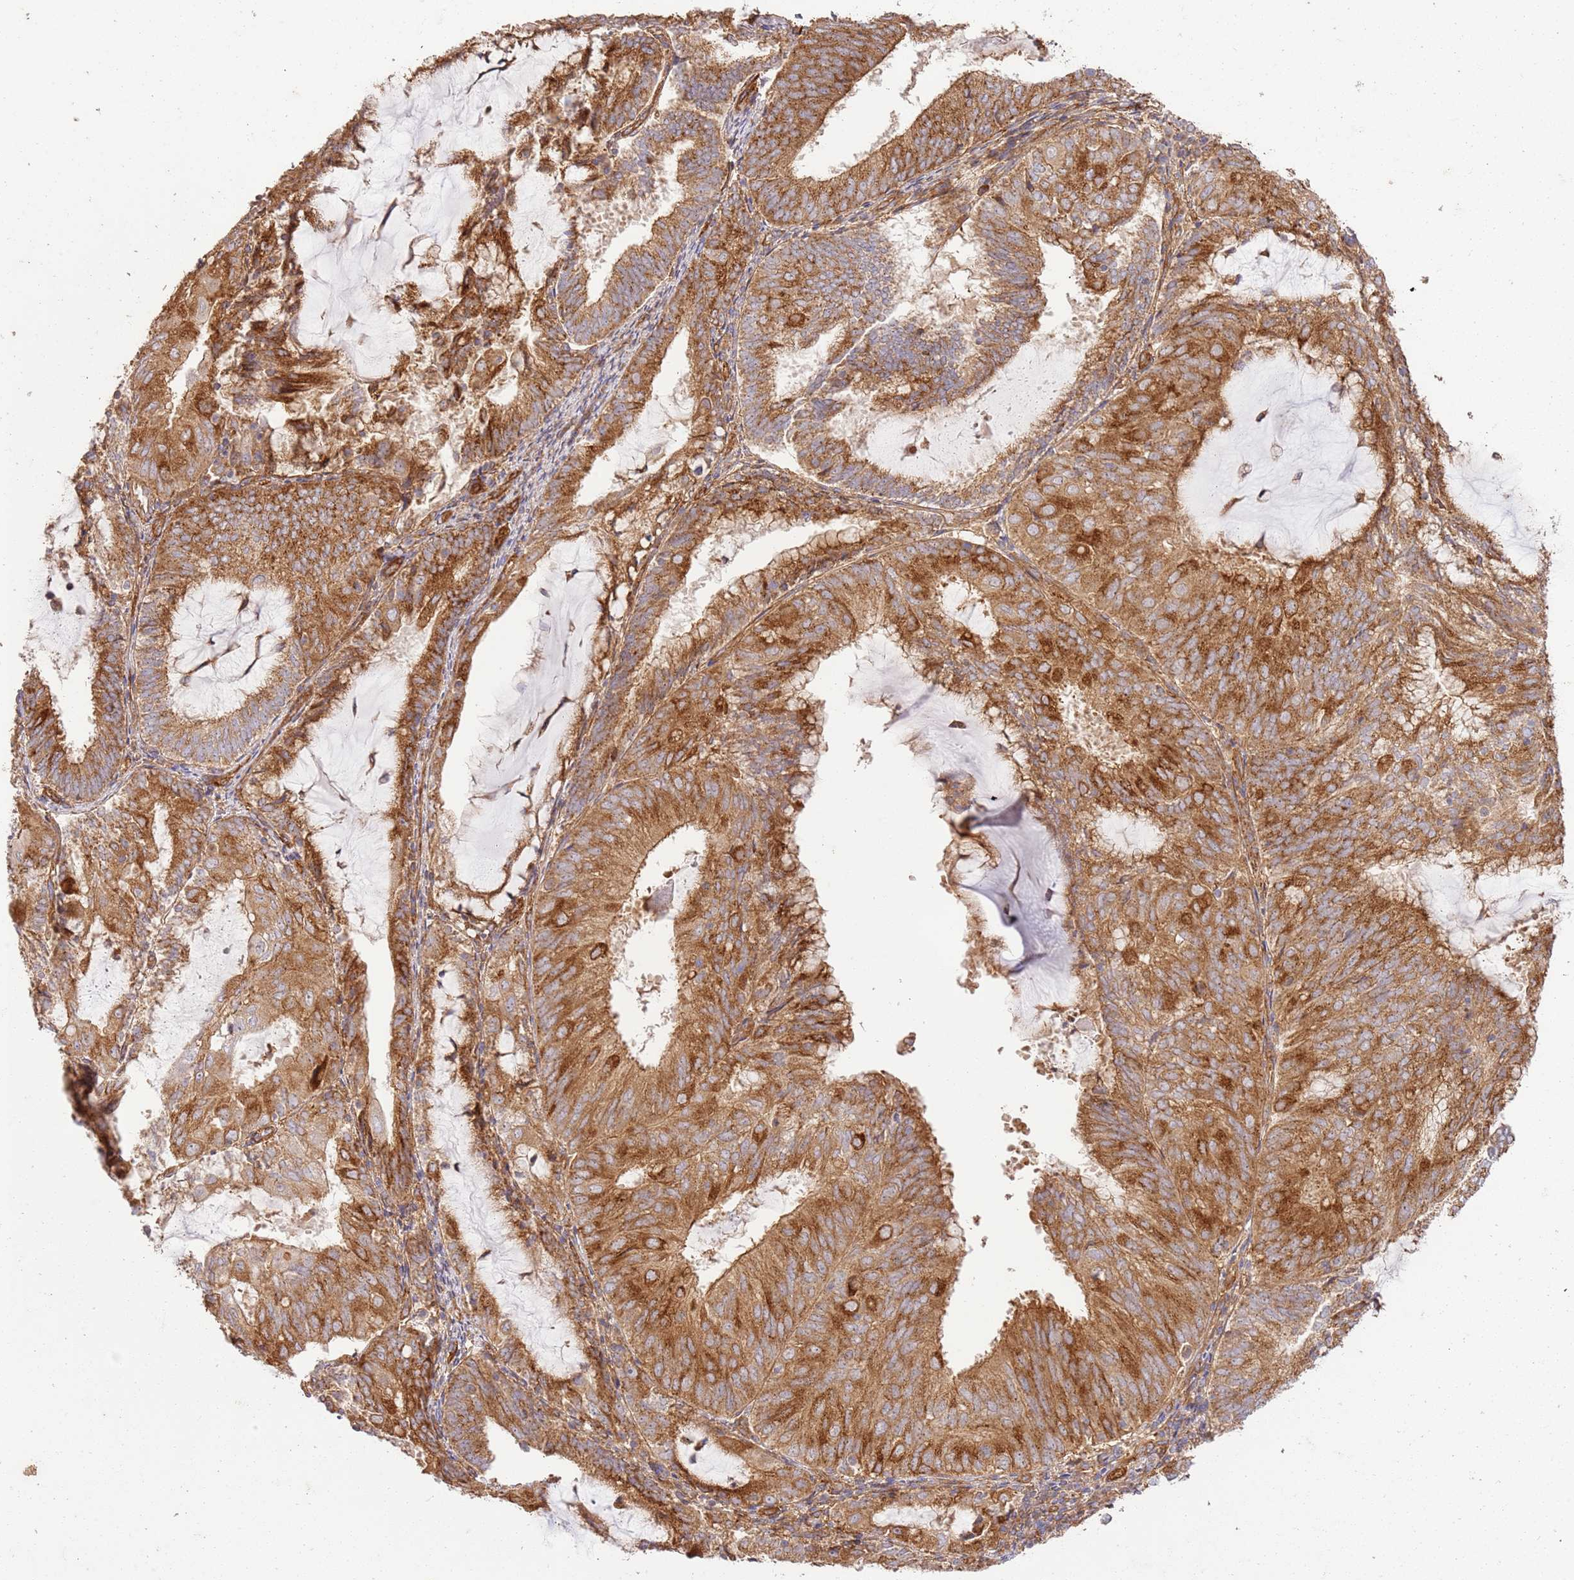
{"staining": {"intensity": "strong", "quantity": ">75%", "location": "cytoplasmic/membranous"}, "tissue": "endometrial cancer", "cell_type": "Tumor cells", "image_type": "cancer", "snomed": [{"axis": "morphology", "description": "Adenocarcinoma, NOS"}, {"axis": "topography", "description": "Endometrium"}], "caption": "IHC histopathology image of neoplastic tissue: human endometrial adenocarcinoma stained using immunohistochemistry reveals high levels of strong protein expression localized specifically in the cytoplasmic/membranous of tumor cells, appearing as a cytoplasmic/membranous brown color.", "gene": "ZBTB39", "patient": {"sex": "female", "age": 81}}